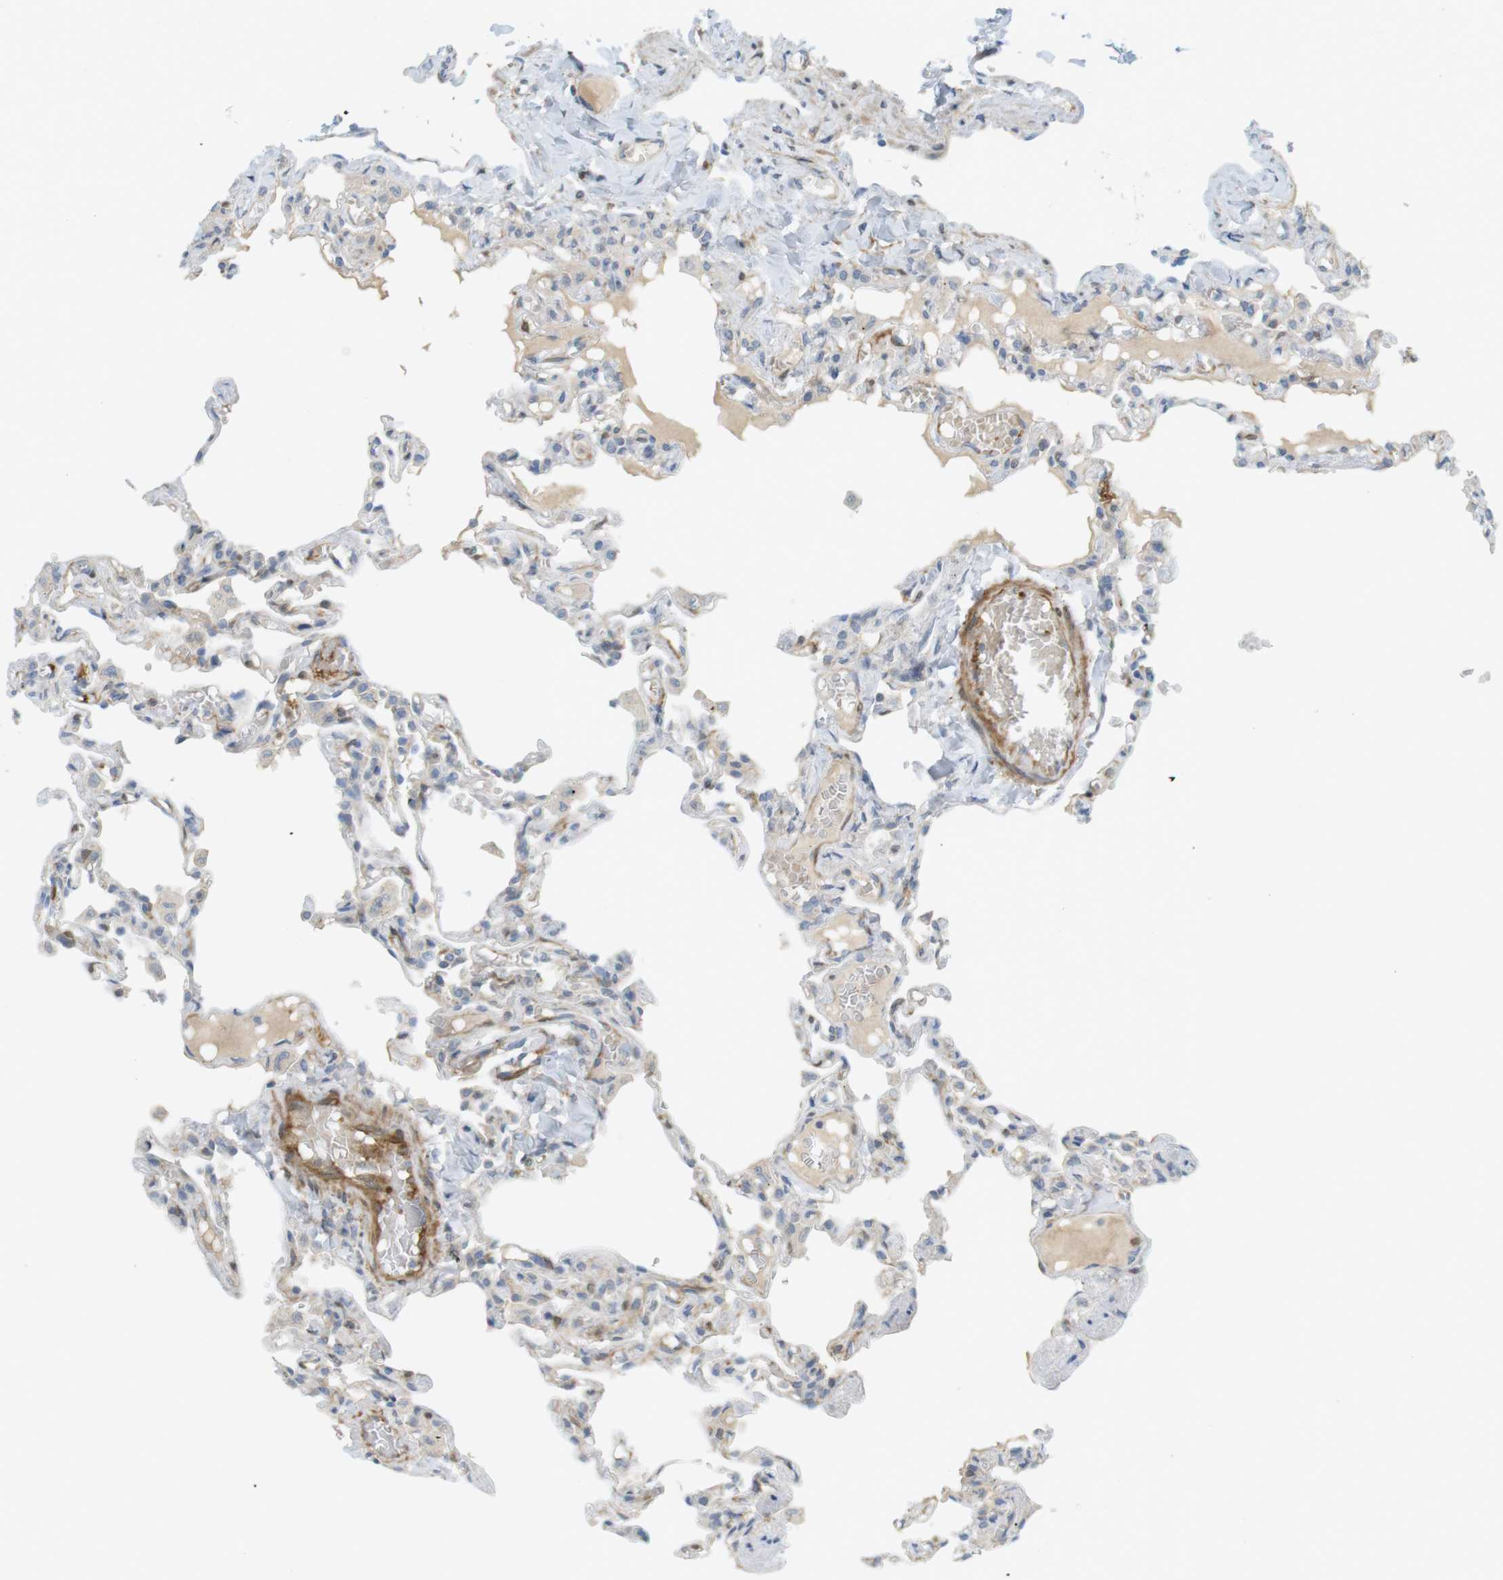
{"staining": {"intensity": "weak", "quantity": "25%-75%", "location": "cytoplasmic/membranous"}, "tissue": "lung", "cell_type": "Alveolar cells", "image_type": "normal", "snomed": [{"axis": "morphology", "description": "Normal tissue, NOS"}, {"axis": "topography", "description": "Lung"}], "caption": "Protein expression by immunohistochemistry (IHC) reveals weak cytoplasmic/membranous positivity in approximately 25%-75% of alveolar cells in normal lung.", "gene": "PDE3A", "patient": {"sex": "male", "age": 21}}